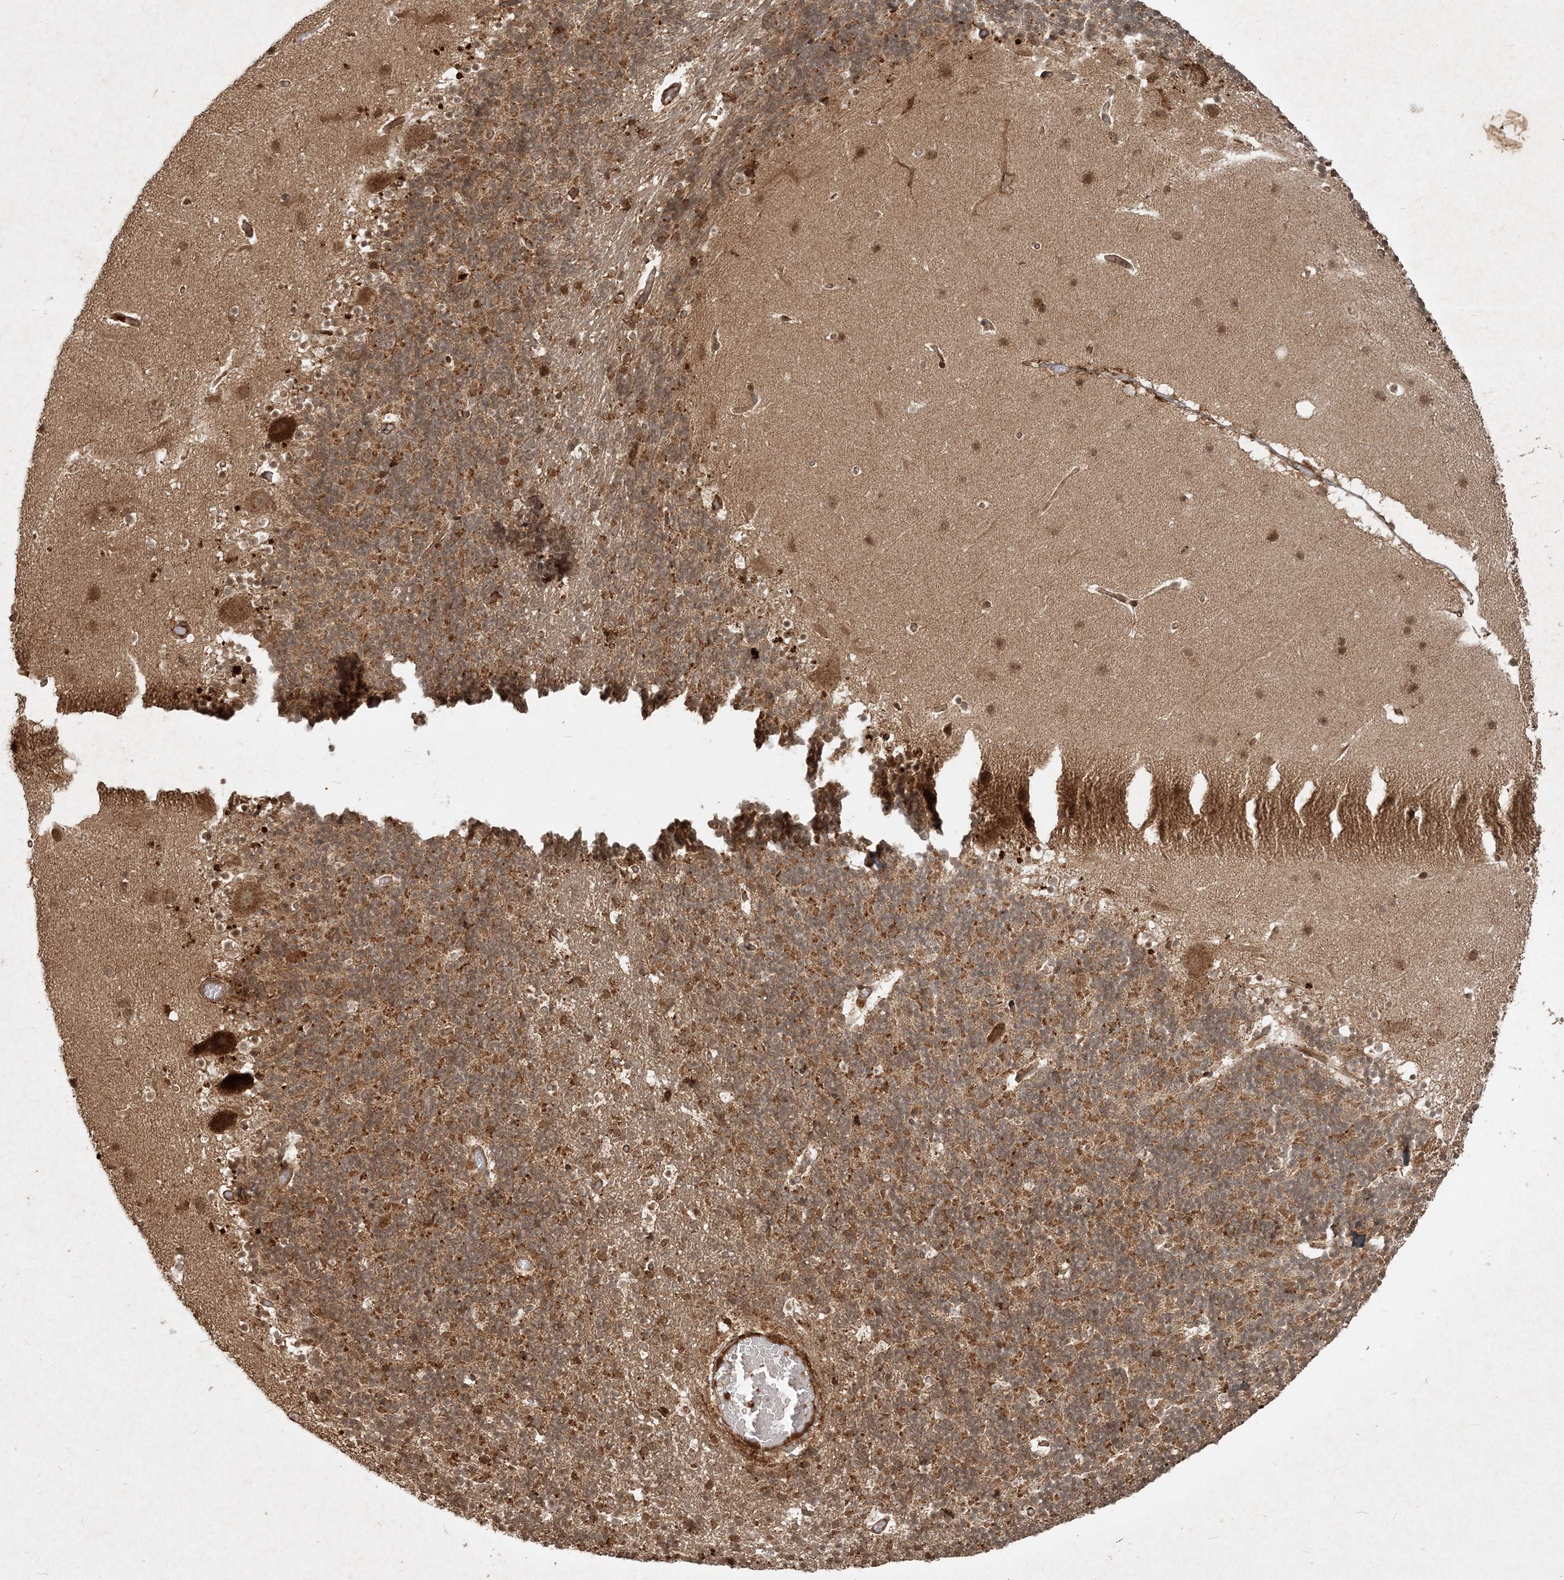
{"staining": {"intensity": "moderate", "quantity": ">75%", "location": "cytoplasmic/membranous"}, "tissue": "cerebellum", "cell_type": "Cells in granular layer", "image_type": "normal", "snomed": [{"axis": "morphology", "description": "Normal tissue, NOS"}, {"axis": "topography", "description": "Cerebellum"}], "caption": "Immunohistochemistry photomicrograph of benign cerebellum: human cerebellum stained using immunohistochemistry (IHC) shows medium levels of moderate protein expression localized specifically in the cytoplasmic/membranous of cells in granular layer, appearing as a cytoplasmic/membranous brown color.", "gene": "NARS1", "patient": {"sex": "male", "age": 57}}